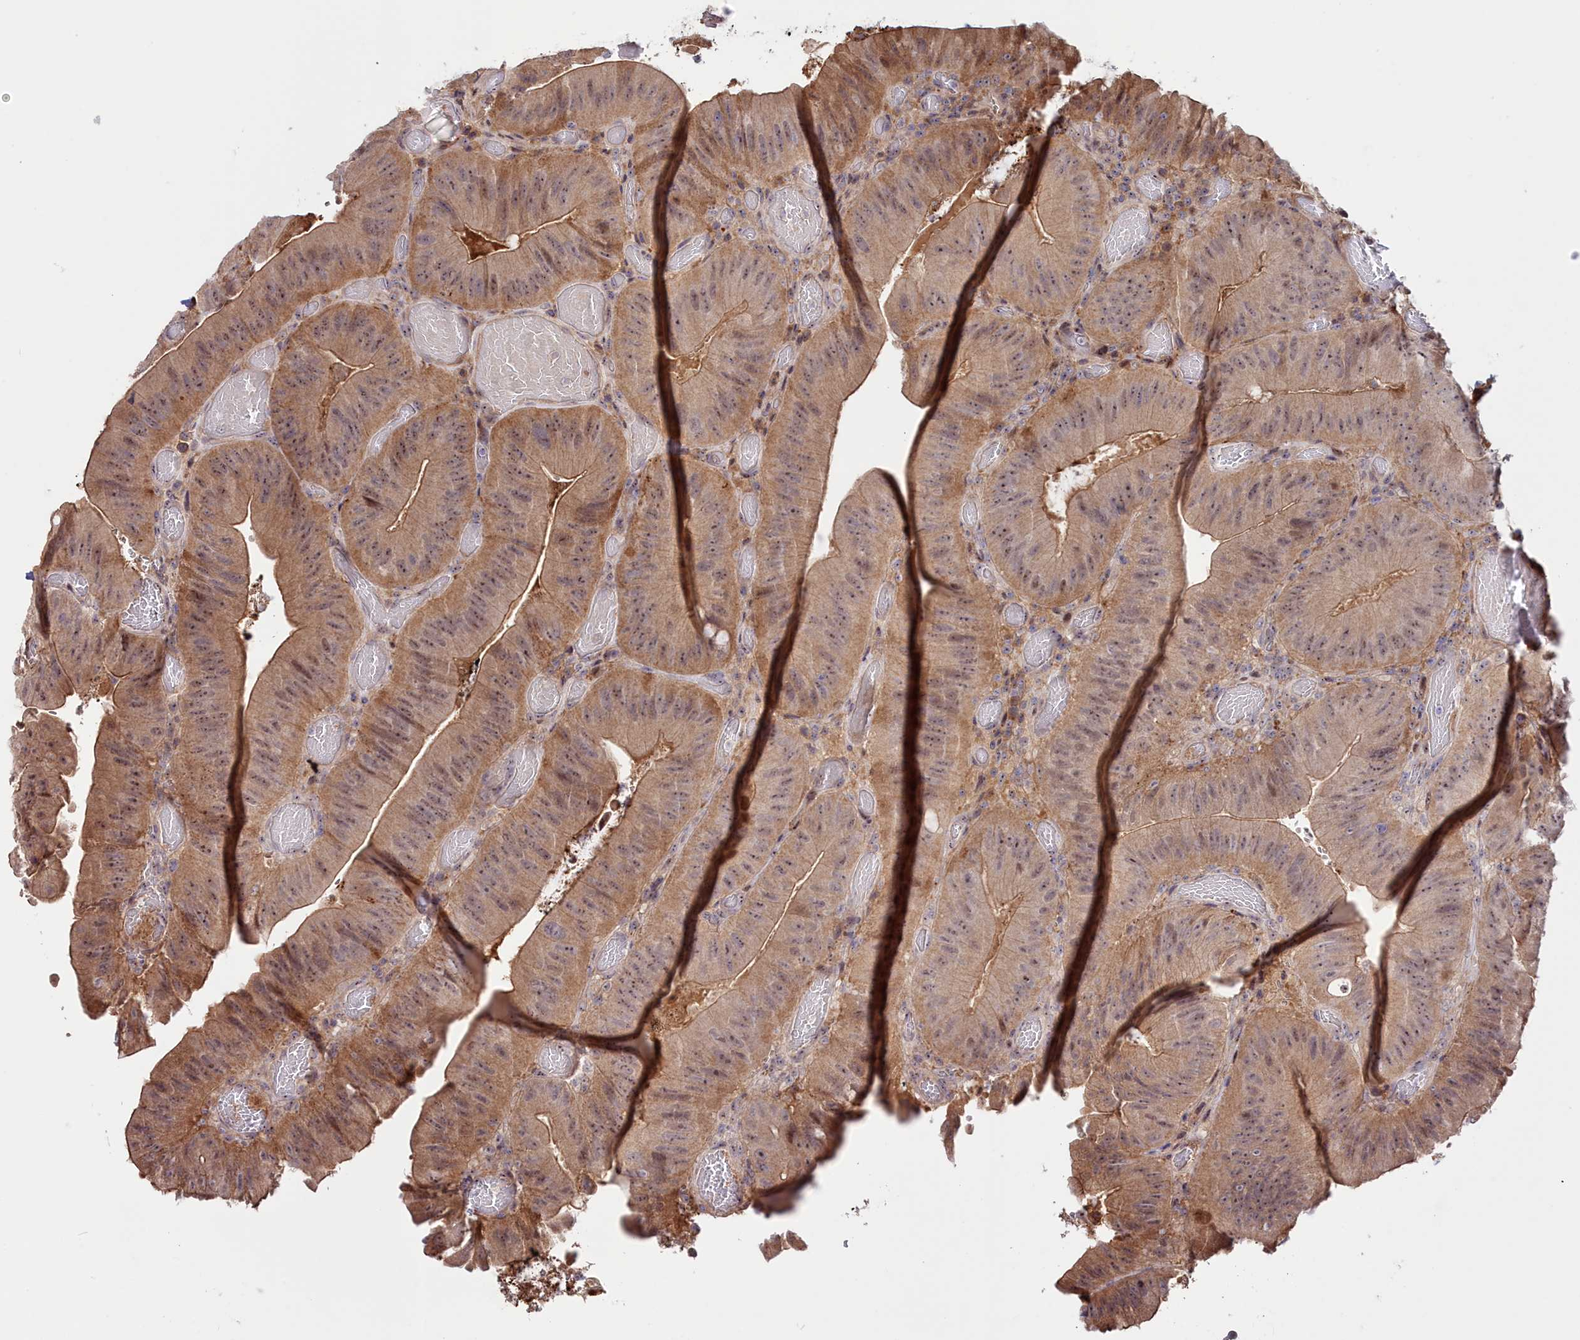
{"staining": {"intensity": "moderate", "quantity": ">75%", "location": "cytoplasmic/membranous,nuclear"}, "tissue": "colorectal cancer", "cell_type": "Tumor cells", "image_type": "cancer", "snomed": [{"axis": "morphology", "description": "Adenocarcinoma, NOS"}, {"axis": "topography", "description": "Colon"}], "caption": "Colorectal cancer (adenocarcinoma) was stained to show a protein in brown. There is medium levels of moderate cytoplasmic/membranous and nuclear expression in about >75% of tumor cells.", "gene": "NEURL4", "patient": {"sex": "female", "age": 43}}